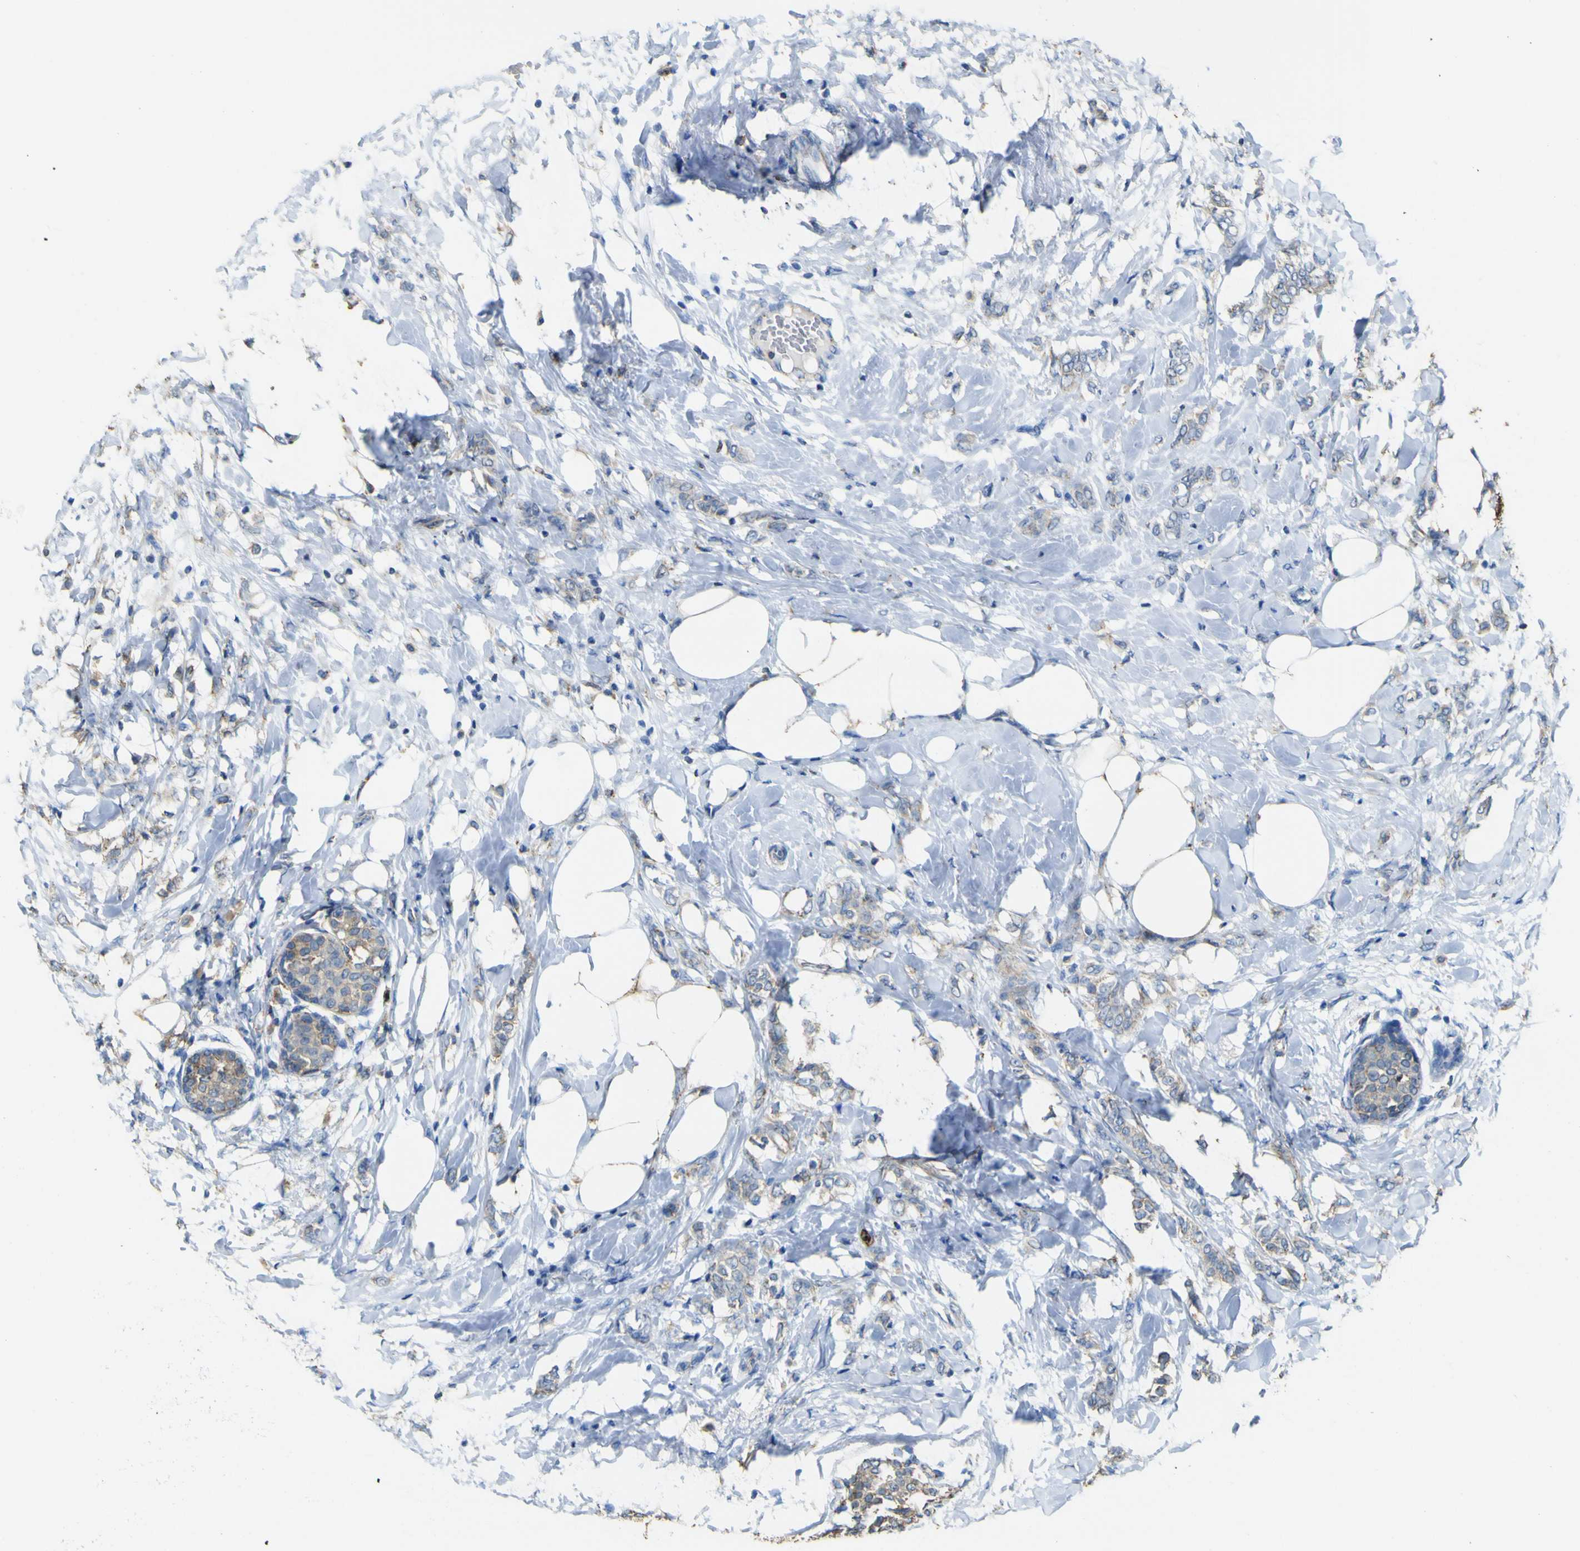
{"staining": {"intensity": "moderate", "quantity": "25%-75%", "location": "cytoplasmic/membranous"}, "tissue": "breast cancer", "cell_type": "Tumor cells", "image_type": "cancer", "snomed": [{"axis": "morphology", "description": "Lobular carcinoma, in situ"}, {"axis": "morphology", "description": "Lobular carcinoma"}, {"axis": "topography", "description": "Breast"}], "caption": "Immunohistochemistry (IHC) staining of breast cancer, which demonstrates medium levels of moderate cytoplasmic/membranous expression in about 25%-75% of tumor cells indicating moderate cytoplasmic/membranous protein staining. The staining was performed using DAB (brown) for protein detection and nuclei were counterstained in hematoxylin (blue).", "gene": "ACSL3", "patient": {"sex": "female", "age": 41}}